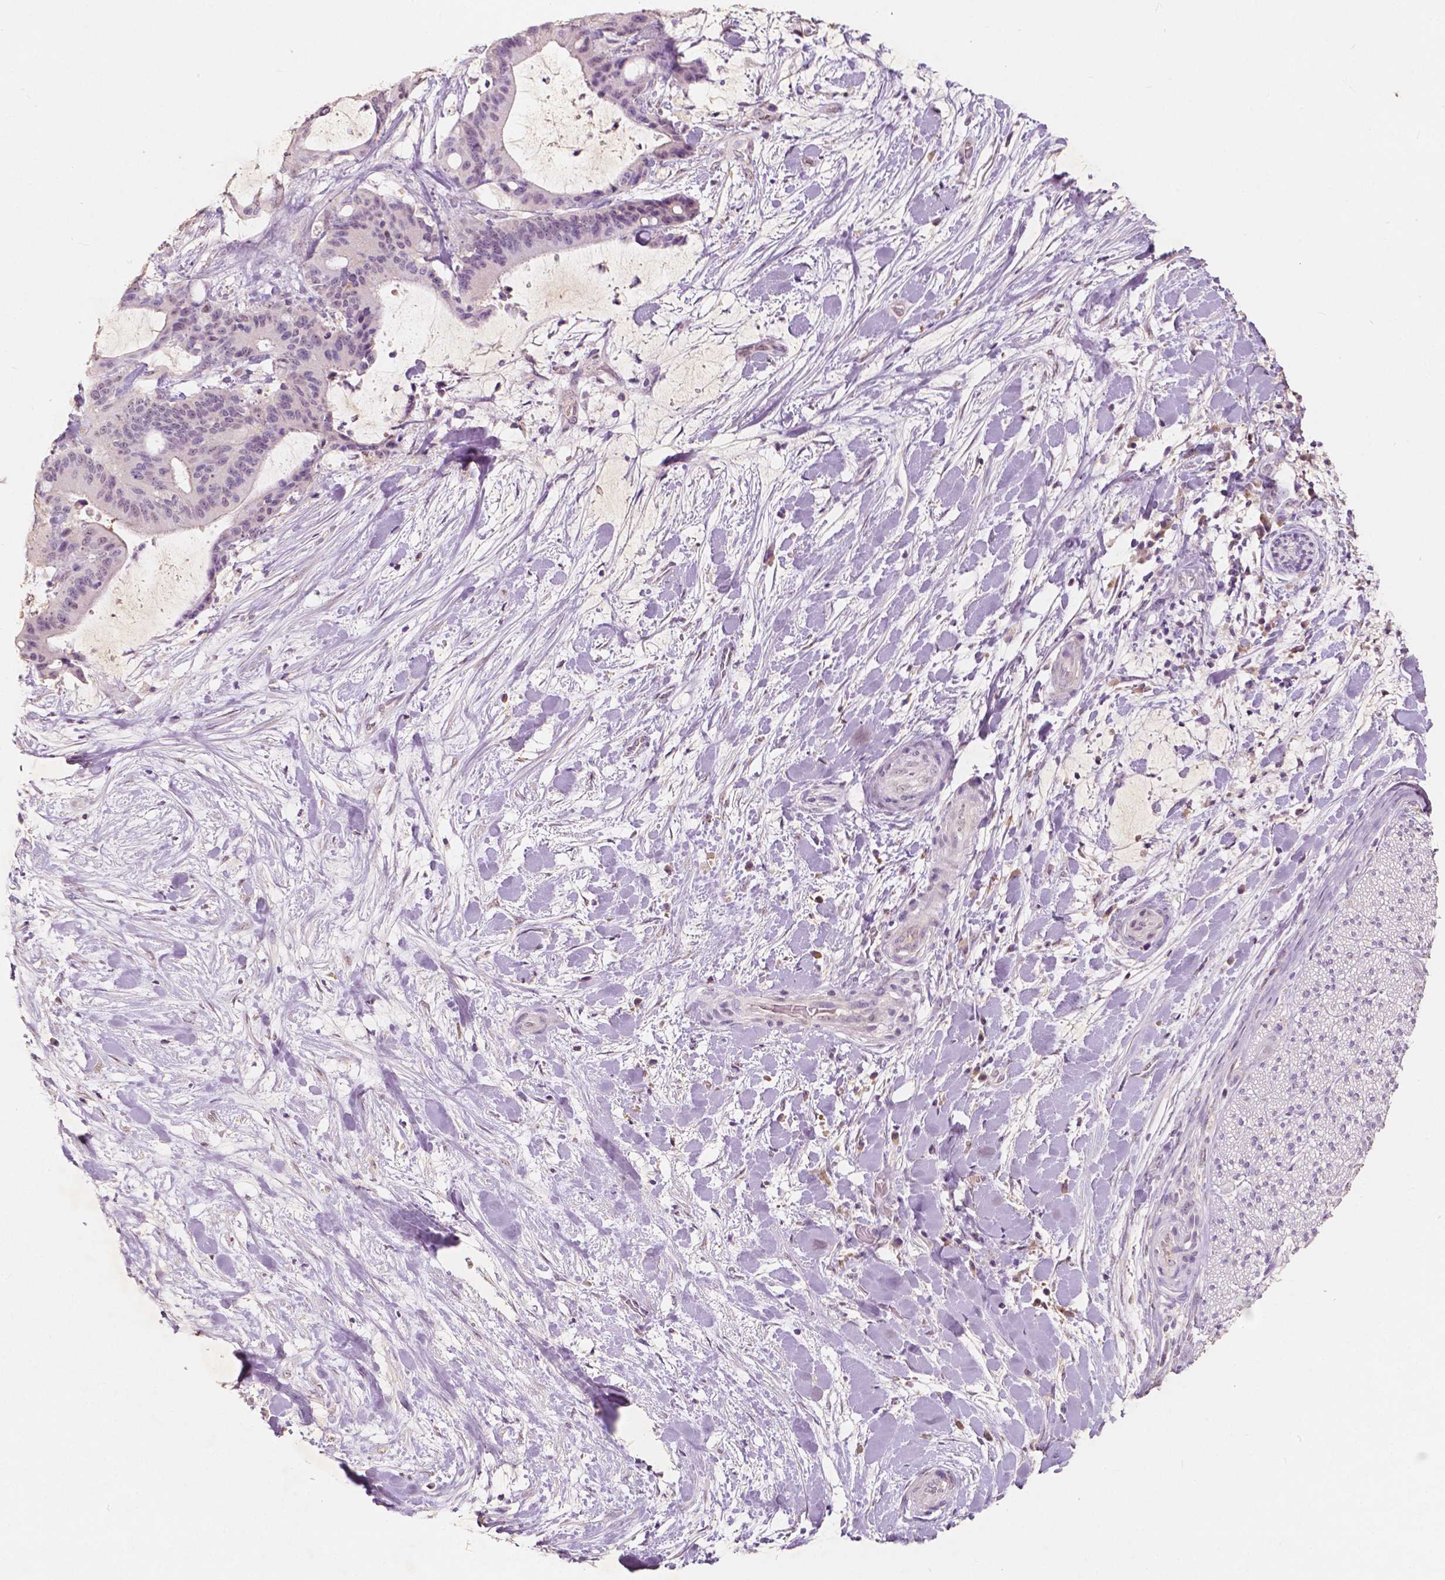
{"staining": {"intensity": "negative", "quantity": "none", "location": "none"}, "tissue": "liver cancer", "cell_type": "Tumor cells", "image_type": "cancer", "snomed": [{"axis": "morphology", "description": "Cholangiocarcinoma"}, {"axis": "topography", "description": "Liver"}], "caption": "Tumor cells are negative for protein expression in human liver cancer (cholangiocarcinoma).", "gene": "SOX15", "patient": {"sex": "female", "age": 73}}